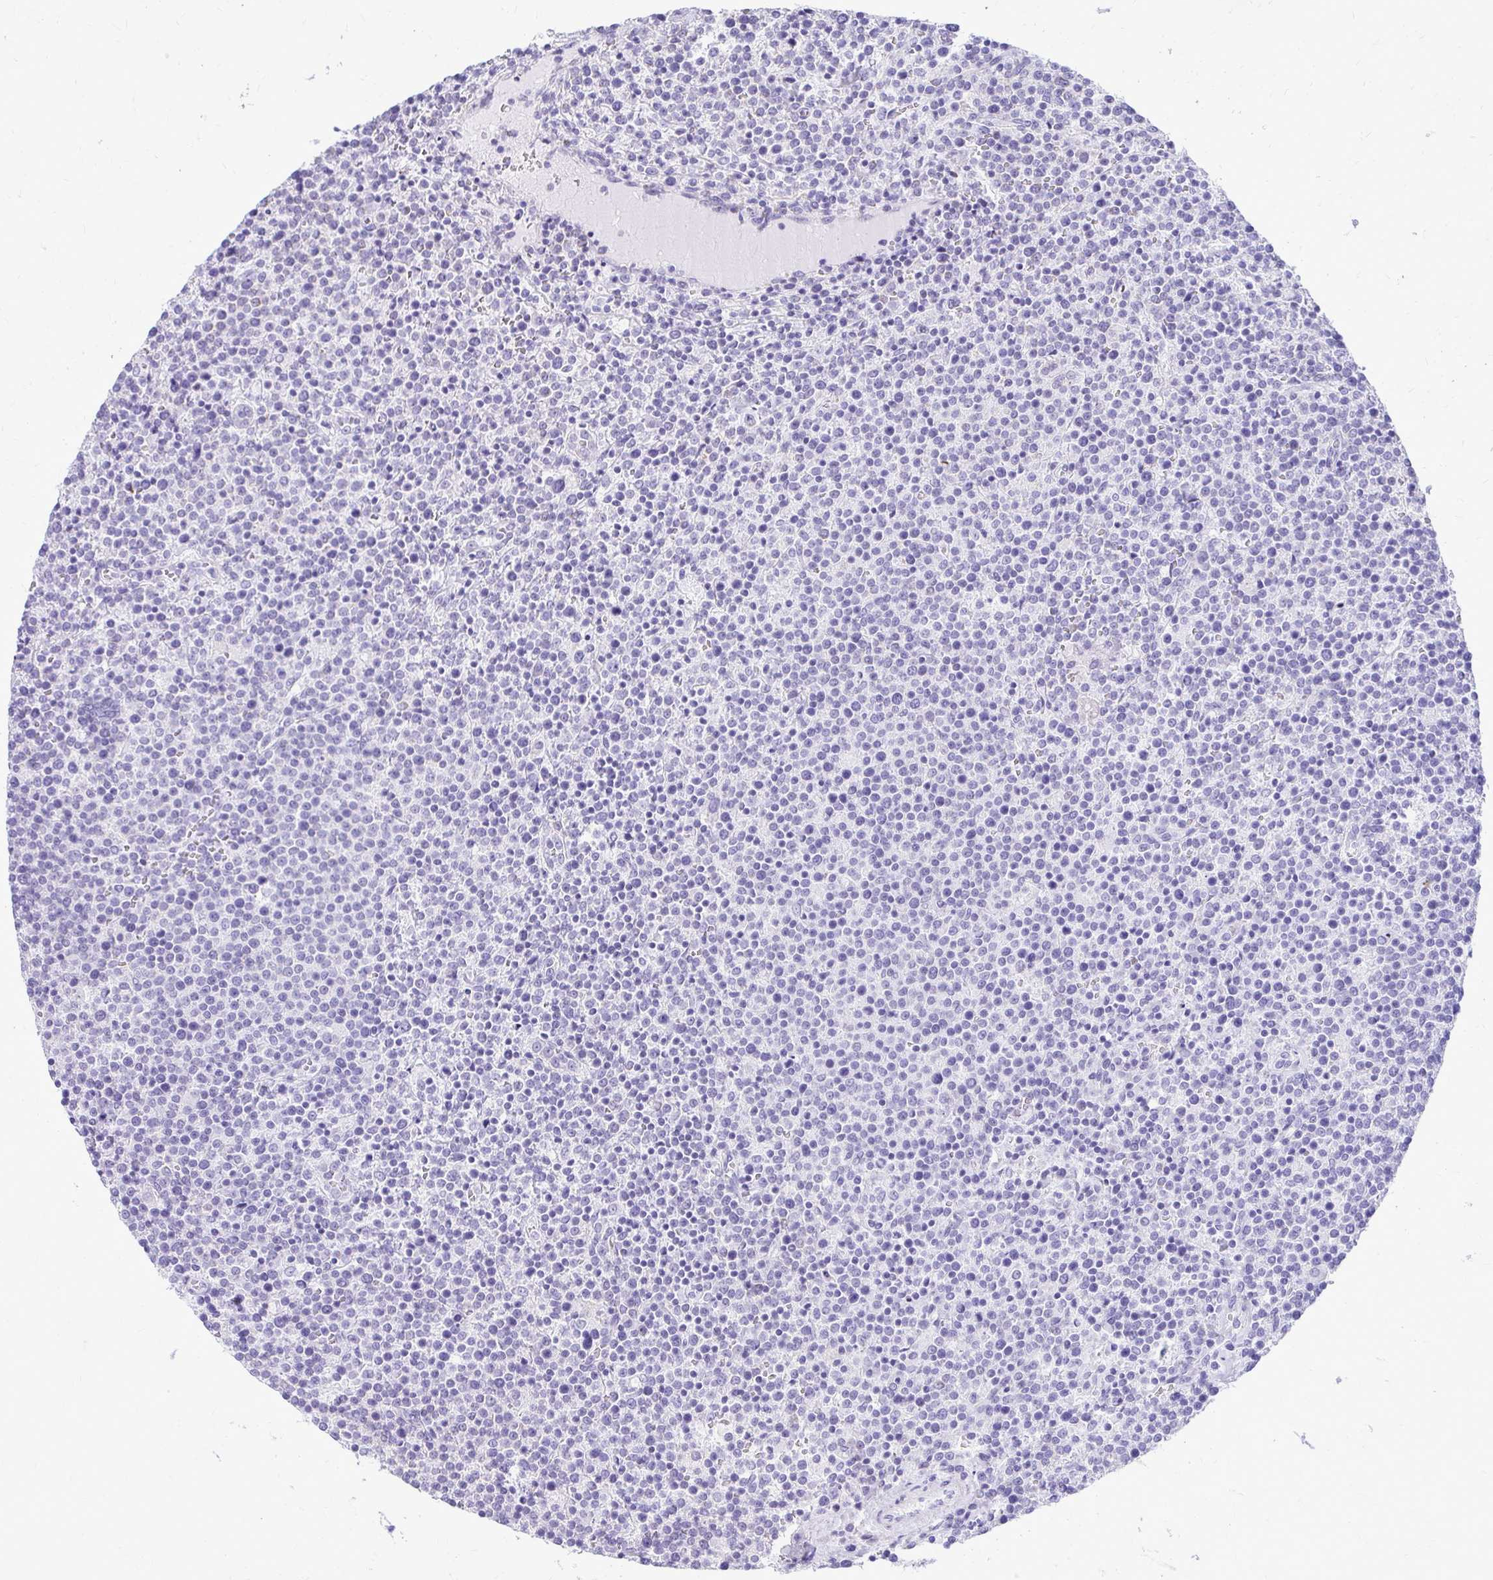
{"staining": {"intensity": "negative", "quantity": "none", "location": "none"}, "tissue": "lymphoma", "cell_type": "Tumor cells", "image_type": "cancer", "snomed": [{"axis": "morphology", "description": "Malignant lymphoma, non-Hodgkin's type, High grade"}, {"axis": "topography", "description": "Lymph node"}], "caption": "A histopathology image of human lymphoma is negative for staining in tumor cells. (DAB (3,3'-diaminobenzidine) immunohistochemistry (IHC), high magnification).", "gene": "RALYL", "patient": {"sex": "male", "age": 61}}